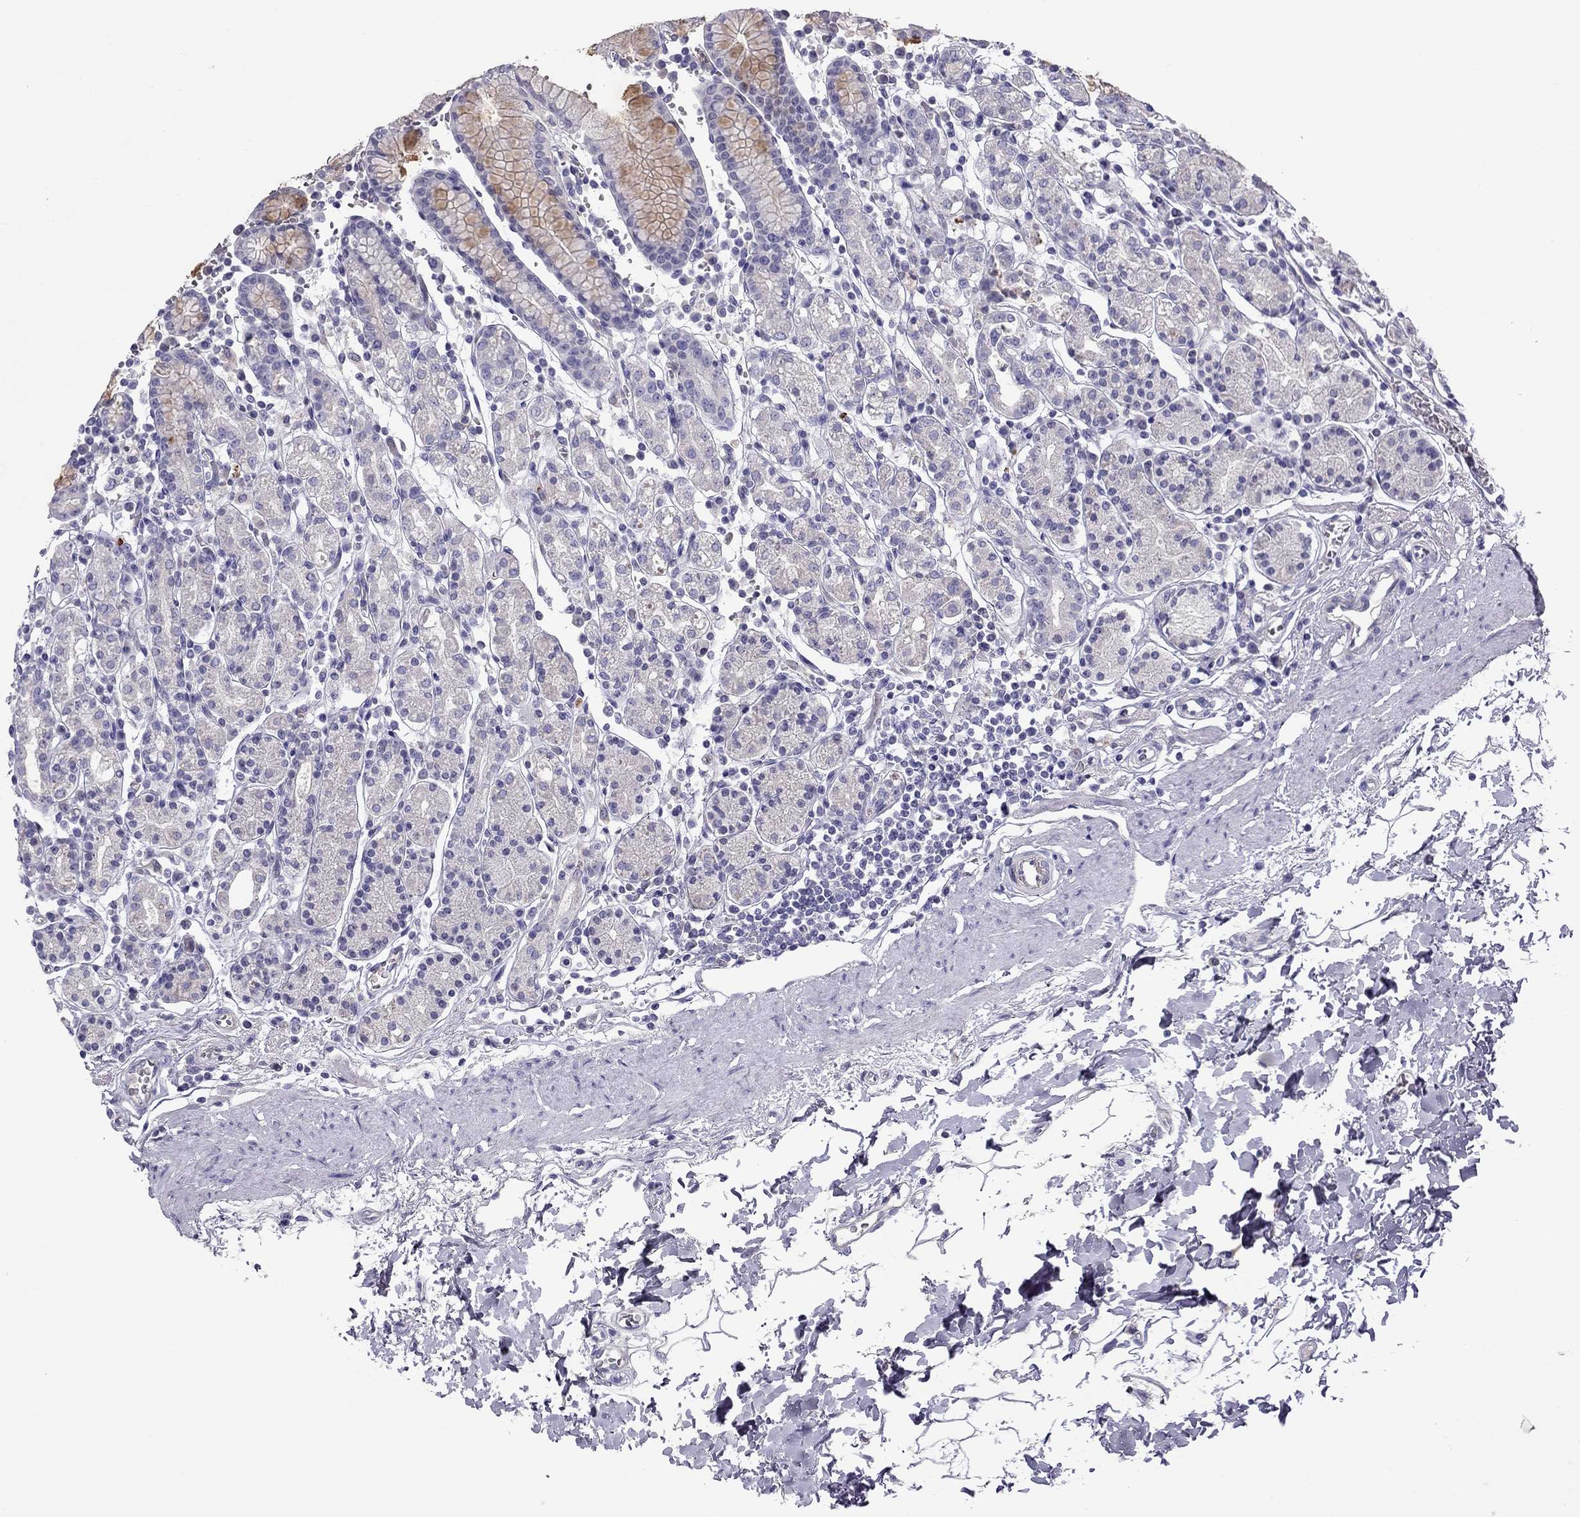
{"staining": {"intensity": "negative", "quantity": "none", "location": "none"}, "tissue": "stomach", "cell_type": "Glandular cells", "image_type": "normal", "snomed": [{"axis": "morphology", "description": "Normal tissue, NOS"}, {"axis": "topography", "description": "Stomach, upper"}, {"axis": "topography", "description": "Stomach"}], "caption": "This micrograph is of normal stomach stained with immunohistochemistry to label a protein in brown with the nuclei are counter-stained blue. There is no positivity in glandular cells. (DAB immunohistochemistry with hematoxylin counter stain).", "gene": "STOML3", "patient": {"sex": "male", "age": 62}}